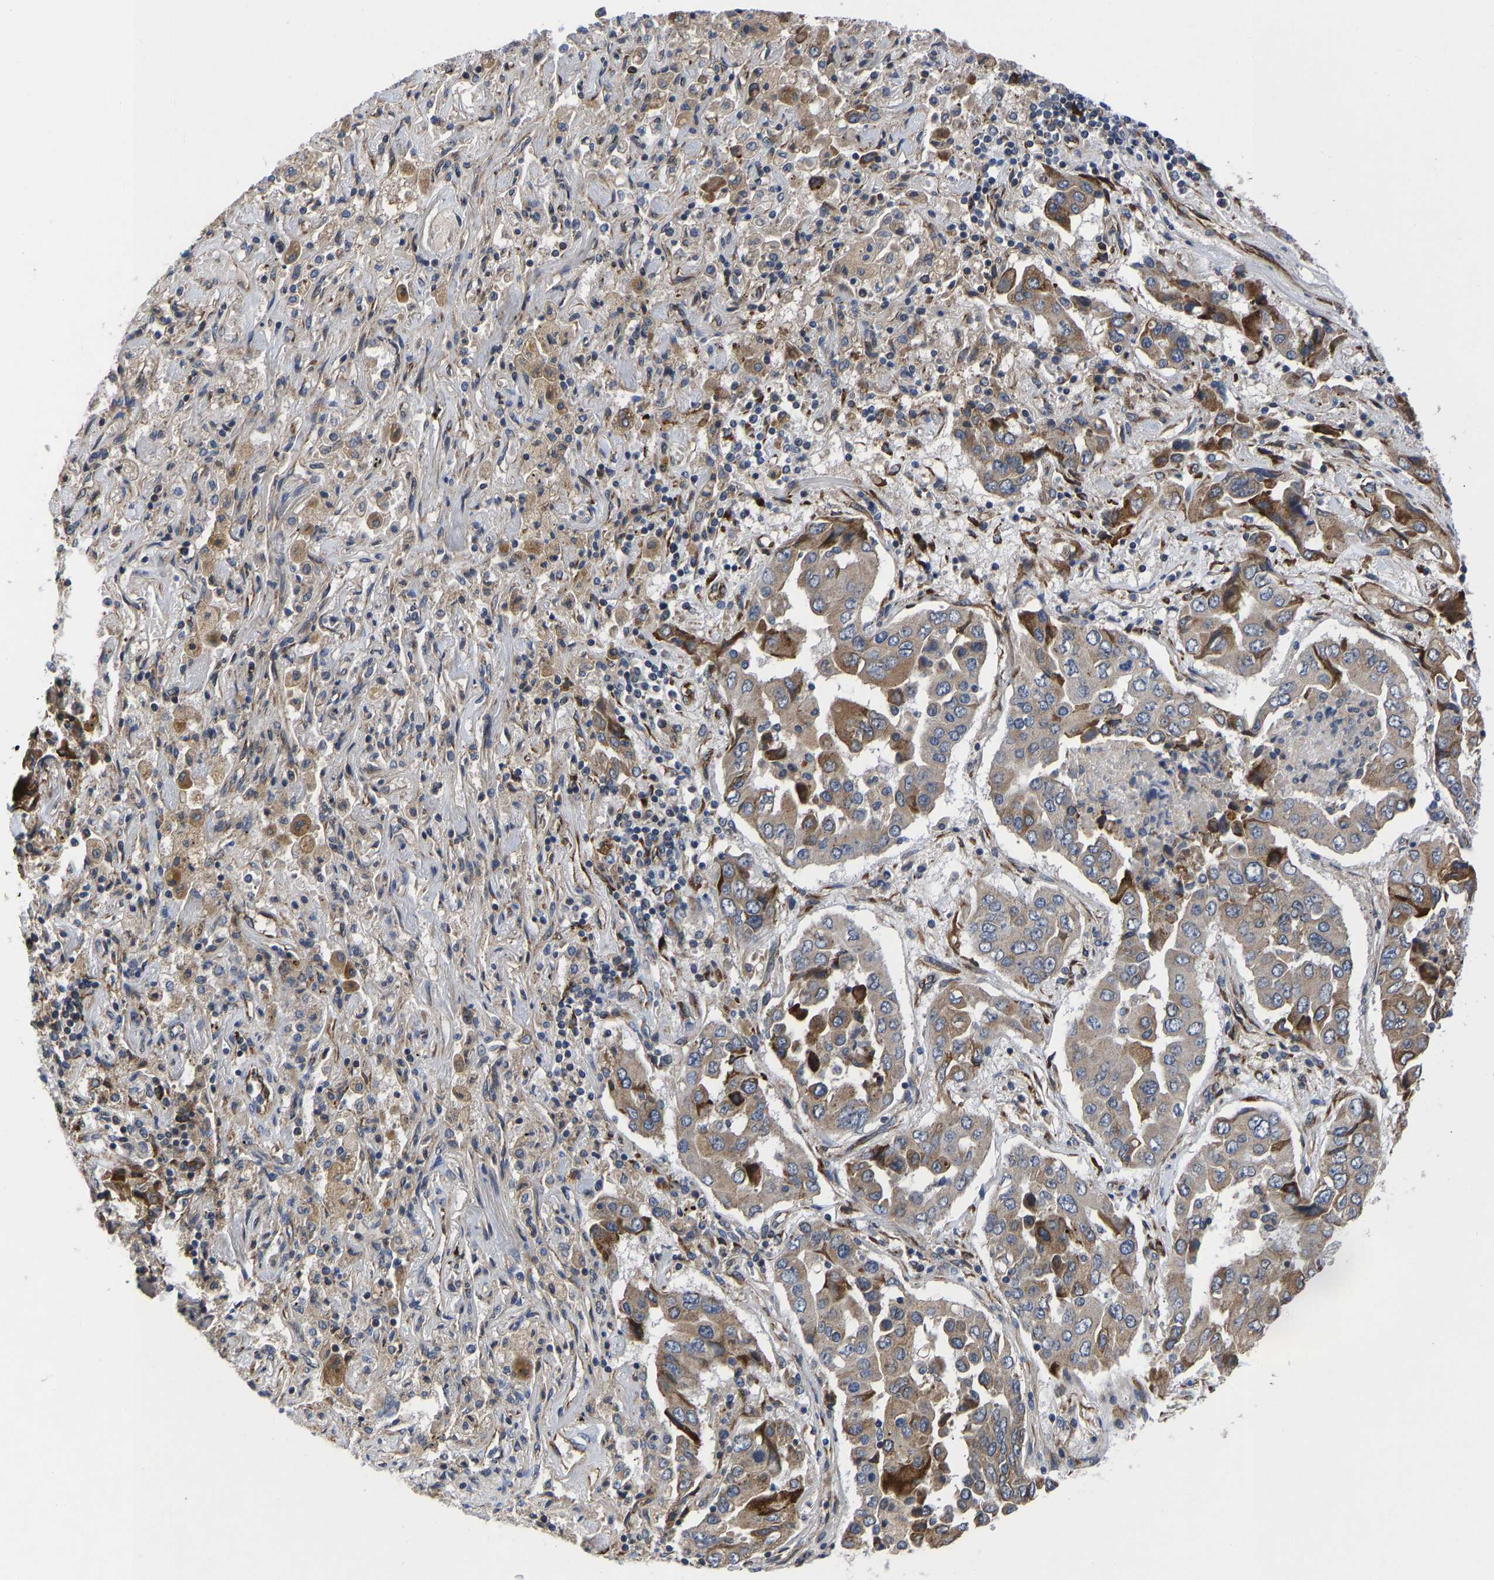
{"staining": {"intensity": "moderate", "quantity": ">75%", "location": "cytoplasmic/membranous"}, "tissue": "lung cancer", "cell_type": "Tumor cells", "image_type": "cancer", "snomed": [{"axis": "morphology", "description": "Adenocarcinoma, NOS"}, {"axis": "topography", "description": "Lung"}], "caption": "Approximately >75% of tumor cells in human lung adenocarcinoma demonstrate moderate cytoplasmic/membranous protein expression as visualized by brown immunohistochemical staining.", "gene": "FRRS1", "patient": {"sex": "female", "age": 65}}